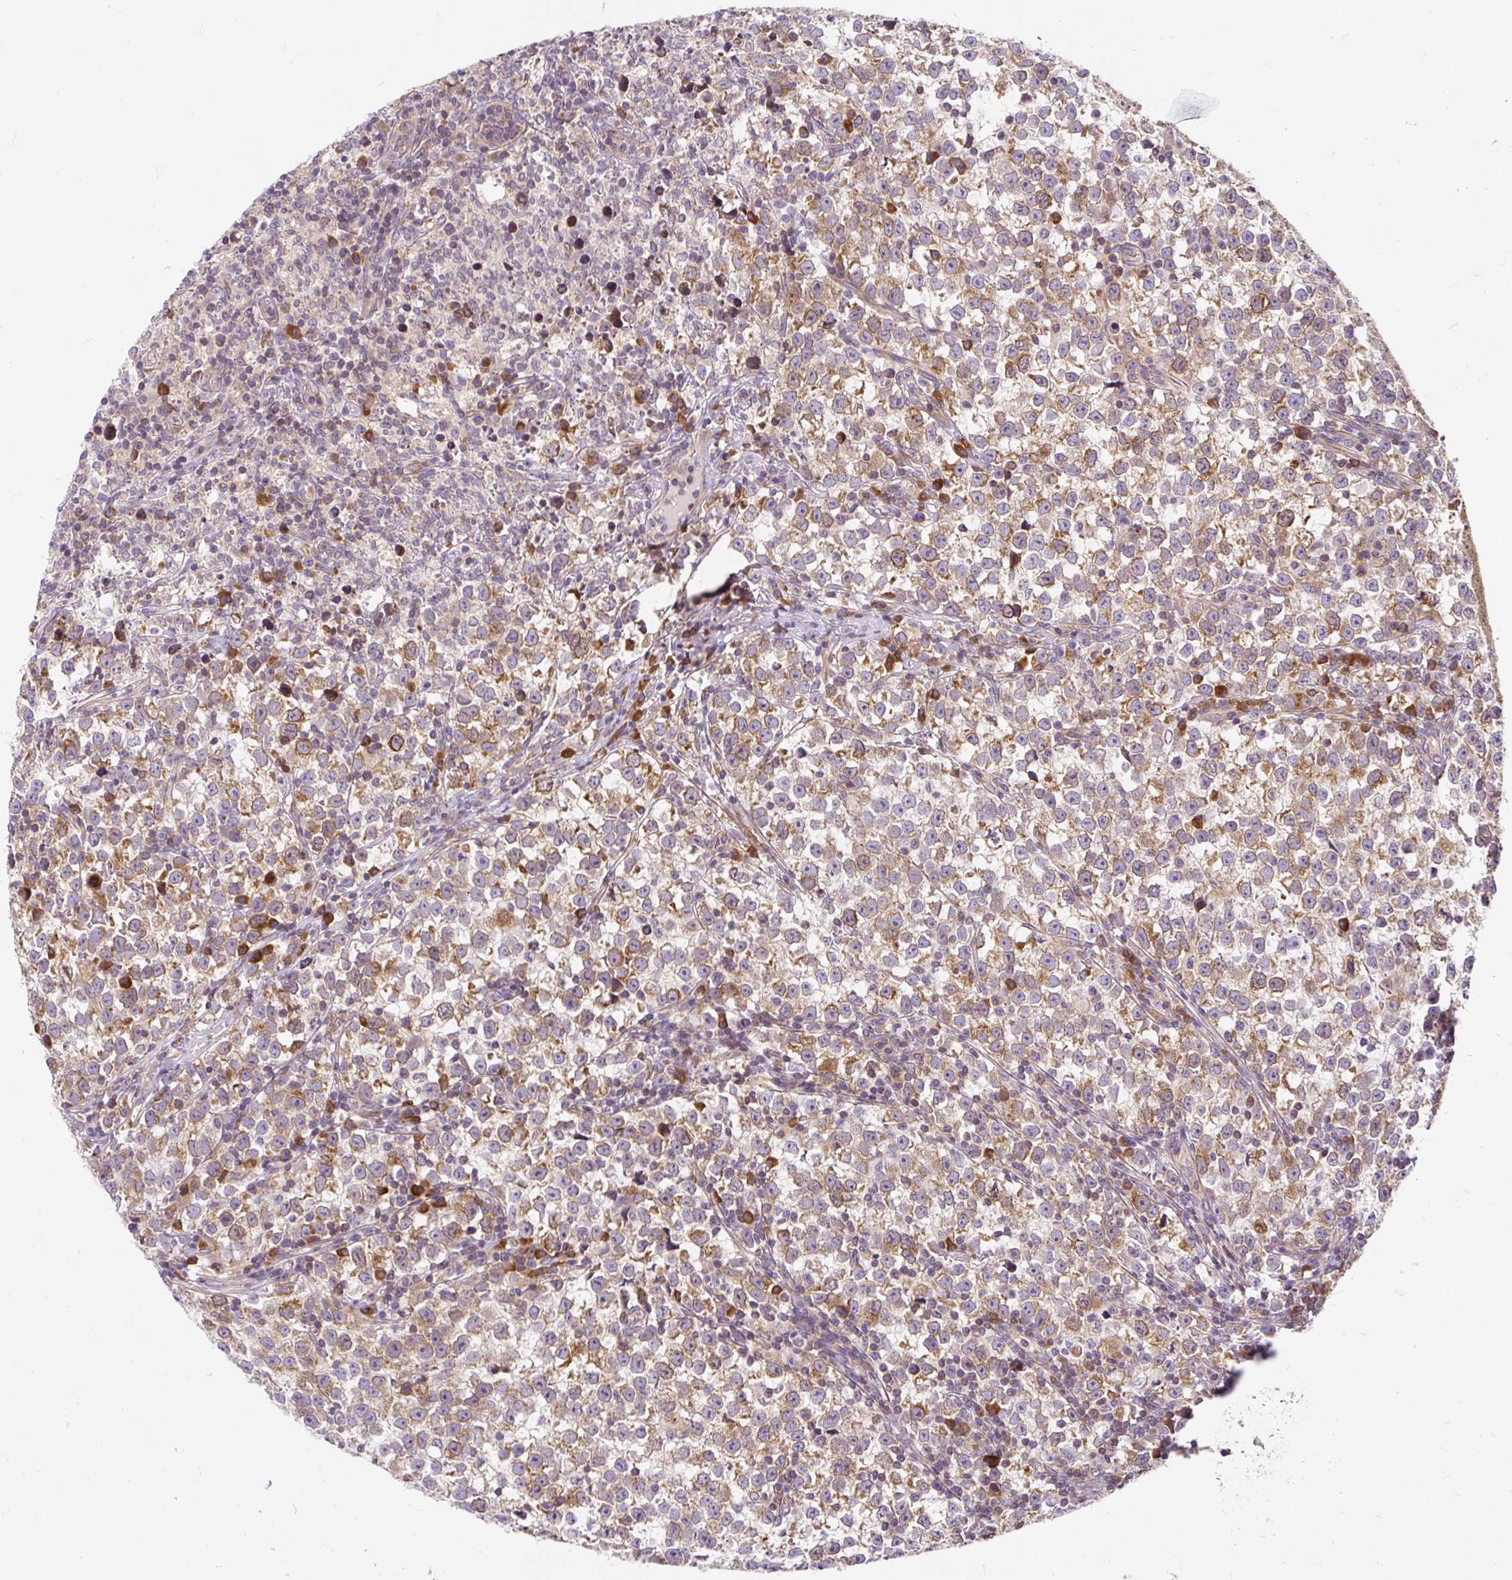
{"staining": {"intensity": "moderate", "quantity": ">75%", "location": "cytoplasmic/membranous"}, "tissue": "testis cancer", "cell_type": "Tumor cells", "image_type": "cancer", "snomed": [{"axis": "morphology", "description": "Normal tissue, NOS"}, {"axis": "morphology", "description": "Seminoma, NOS"}, {"axis": "topography", "description": "Testis"}], "caption": "Testis cancer (seminoma) stained with DAB (3,3'-diaminobenzidine) immunohistochemistry exhibits medium levels of moderate cytoplasmic/membranous staining in approximately >75% of tumor cells.", "gene": "CYP20A1", "patient": {"sex": "male", "age": 43}}